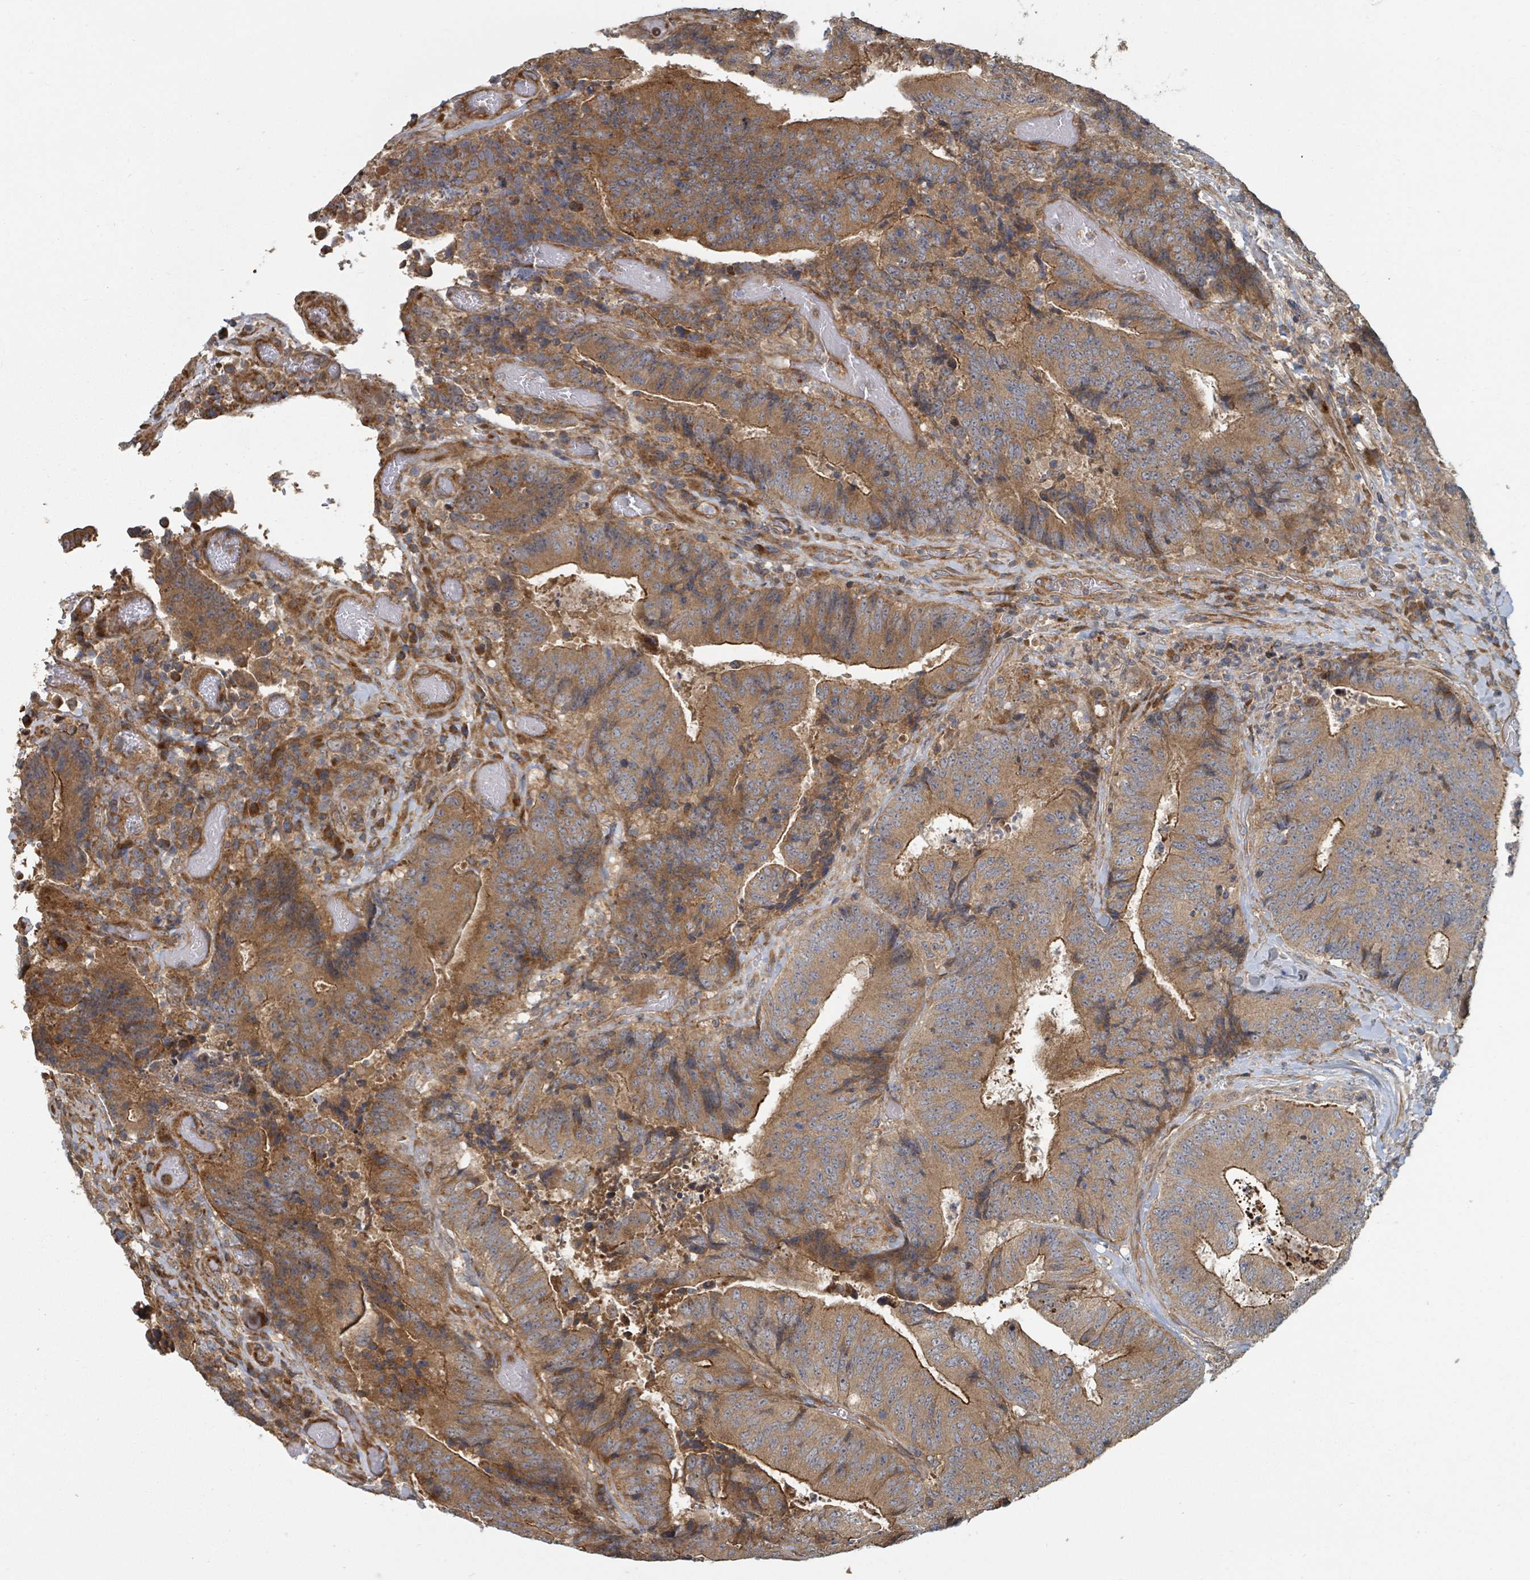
{"staining": {"intensity": "moderate", "quantity": ">75%", "location": "cytoplasmic/membranous"}, "tissue": "colorectal cancer", "cell_type": "Tumor cells", "image_type": "cancer", "snomed": [{"axis": "morphology", "description": "Adenocarcinoma, NOS"}, {"axis": "topography", "description": "Rectum"}], "caption": "Human colorectal cancer (adenocarcinoma) stained for a protein (brown) demonstrates moderate cytoplasmic/membranous positive staining in approximately >75% of tumor cells.", "gene": "DPM1", "patient": {"sex": "male", "age": 72}}